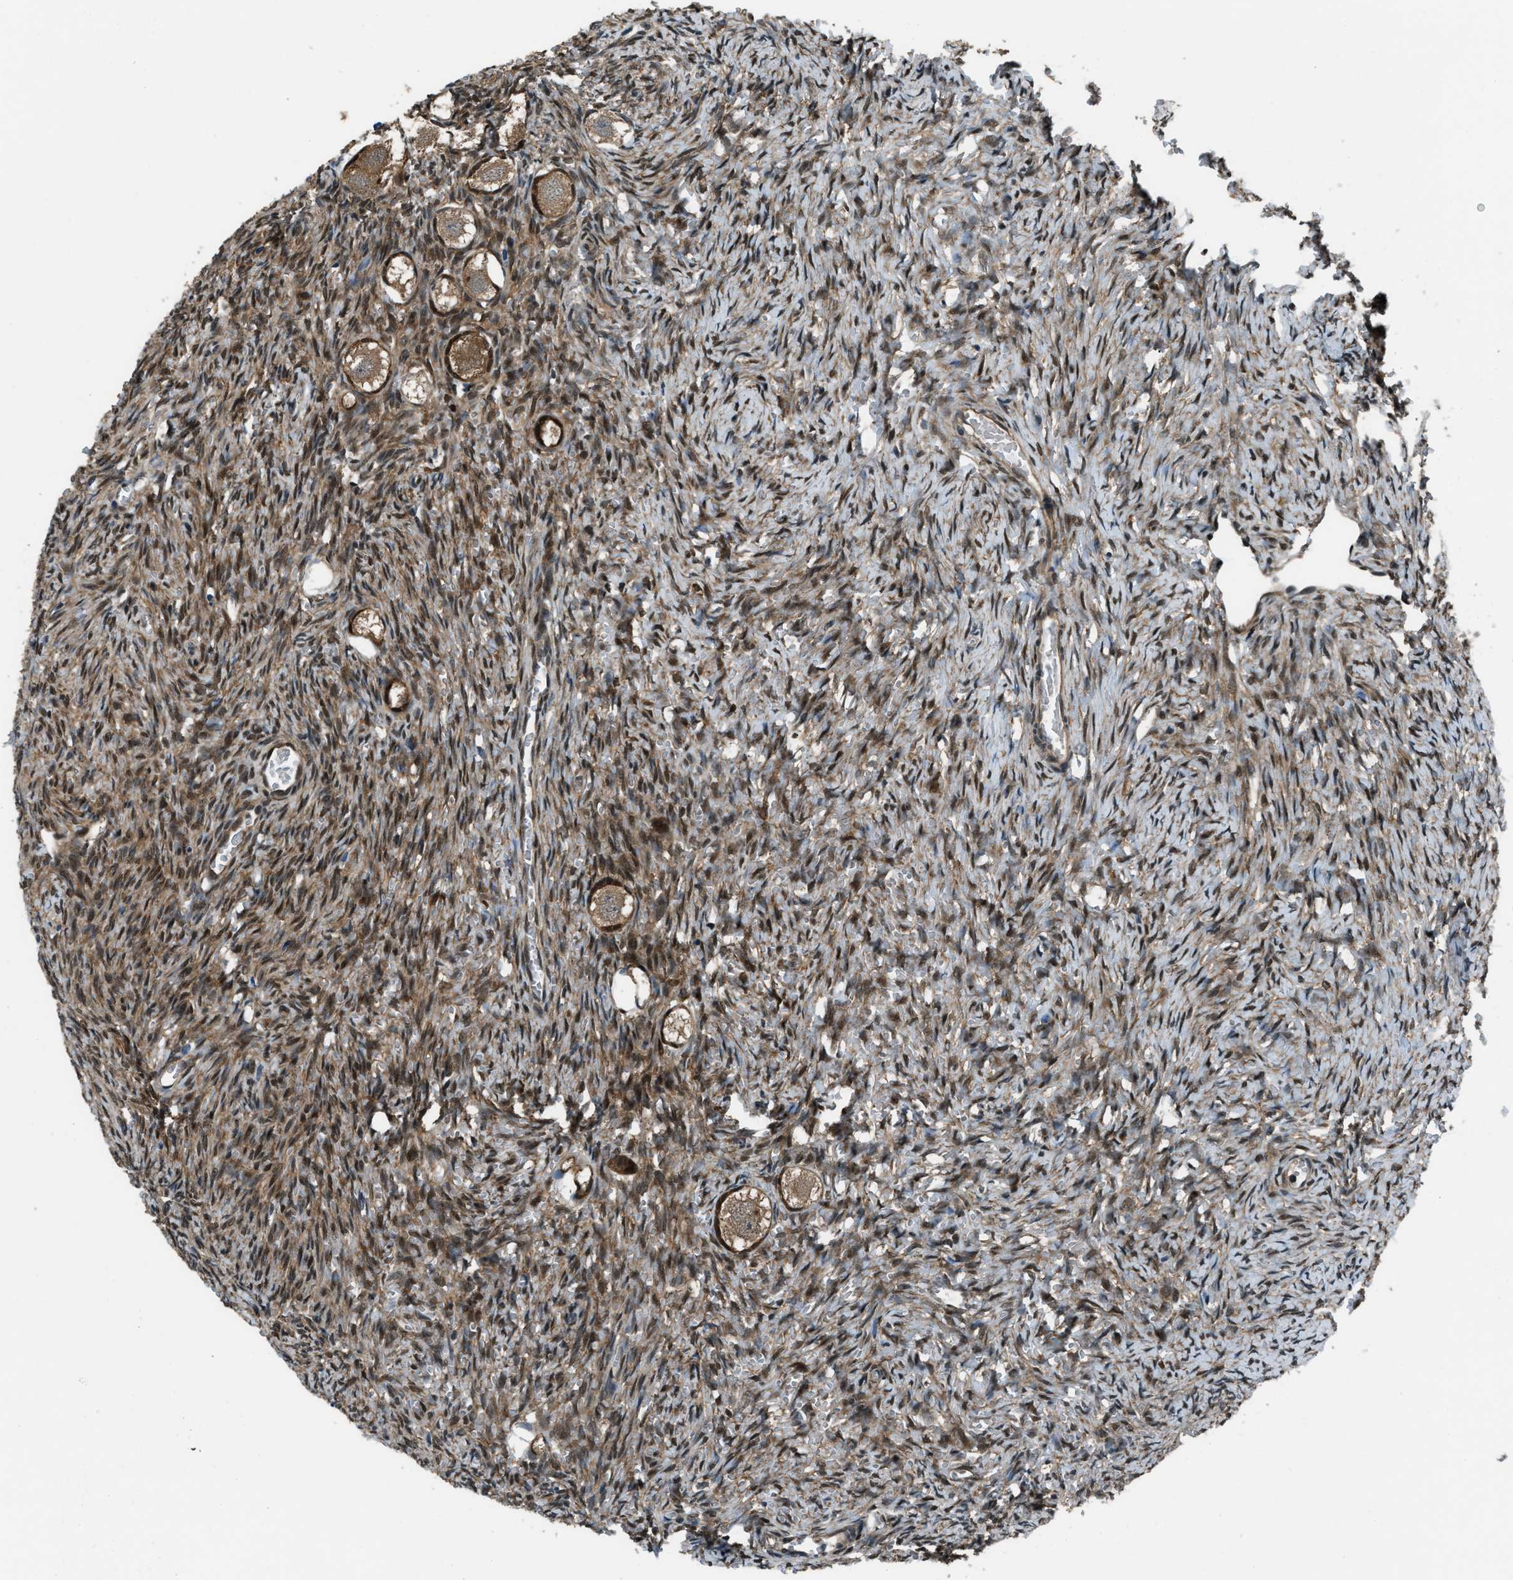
{"staining": {"intensity": "moderate", "quantity": ">75%", "location": "cytoplasmic/membranous"}, "tissue": "ovary", "cell_type": "Follicle cells", "image_type": "normal", "snomed": [{"axis": "morphology", "description": "Normal tissue, NOS"}, {"axis": "topography", "description": "Ovary"}], "caption": "This micrograph exhibits immunohistochemistry (IHC) staining of normal ovary, with medium moderate cytoplasmic/membranous expression in approximately >75% of follicle cells.", "gene": "NUDCD3", "patient": {"sex": "female", "age": 27}}